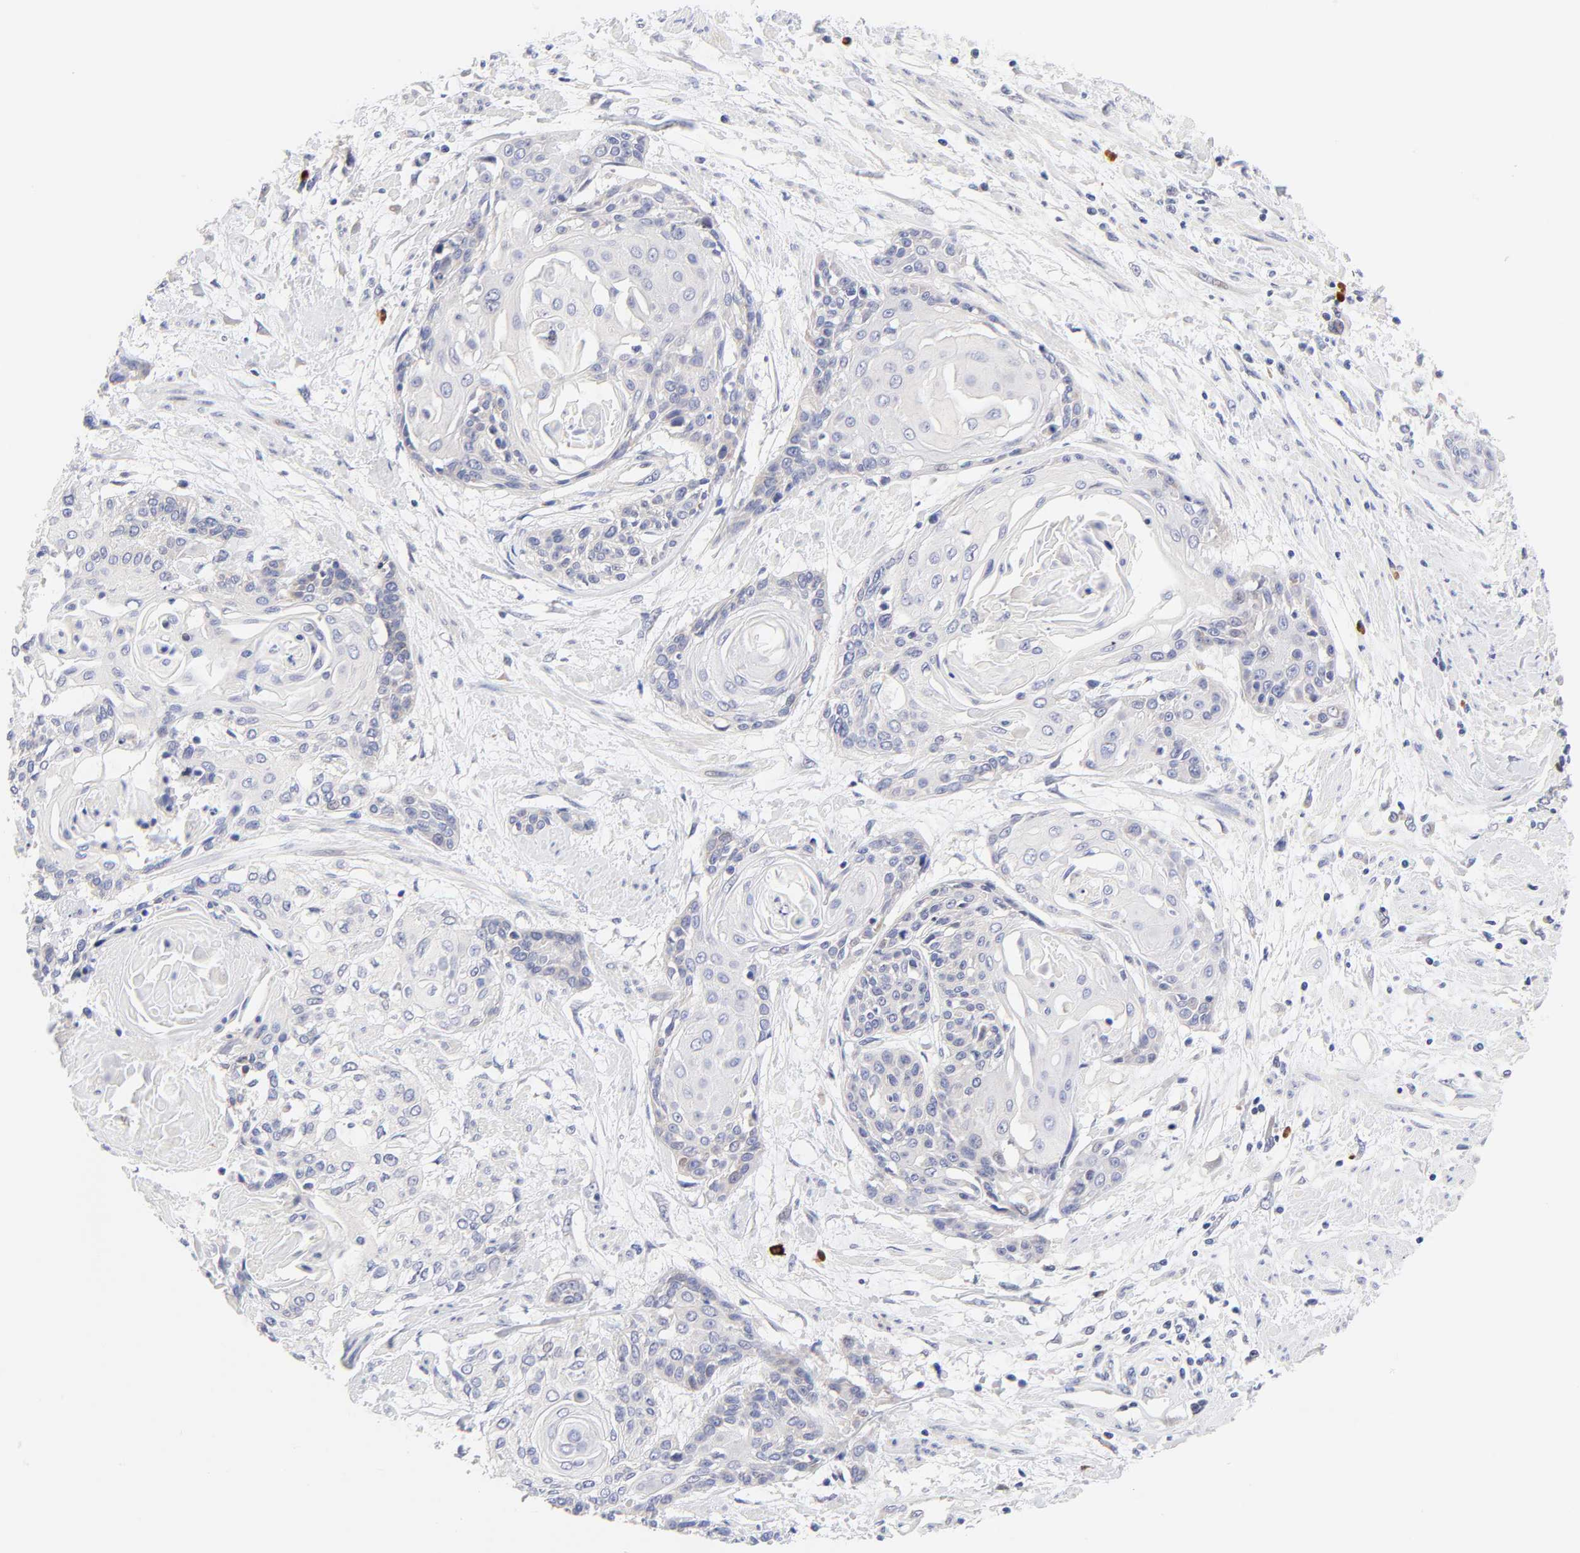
{"staining": {"intensity": "negative", "quantity": "none", "location": "none"}, "tissue": "cervical cancer", "cell_type": "Tumor cells", "image_type": "cancer", "snomed": [{"axis": "morphology", "description": "Squamous cell carcinoma, NOS"}, {"axis": "topography", "description": "Cervix"}], "caption": "This is a micrograph of immunohistochemistry (IHC) staining of cervical cancer, which shows no positivity in tumor cells.", "gene": "AFF2", "patient": {"sex": "female", "age": 57}}